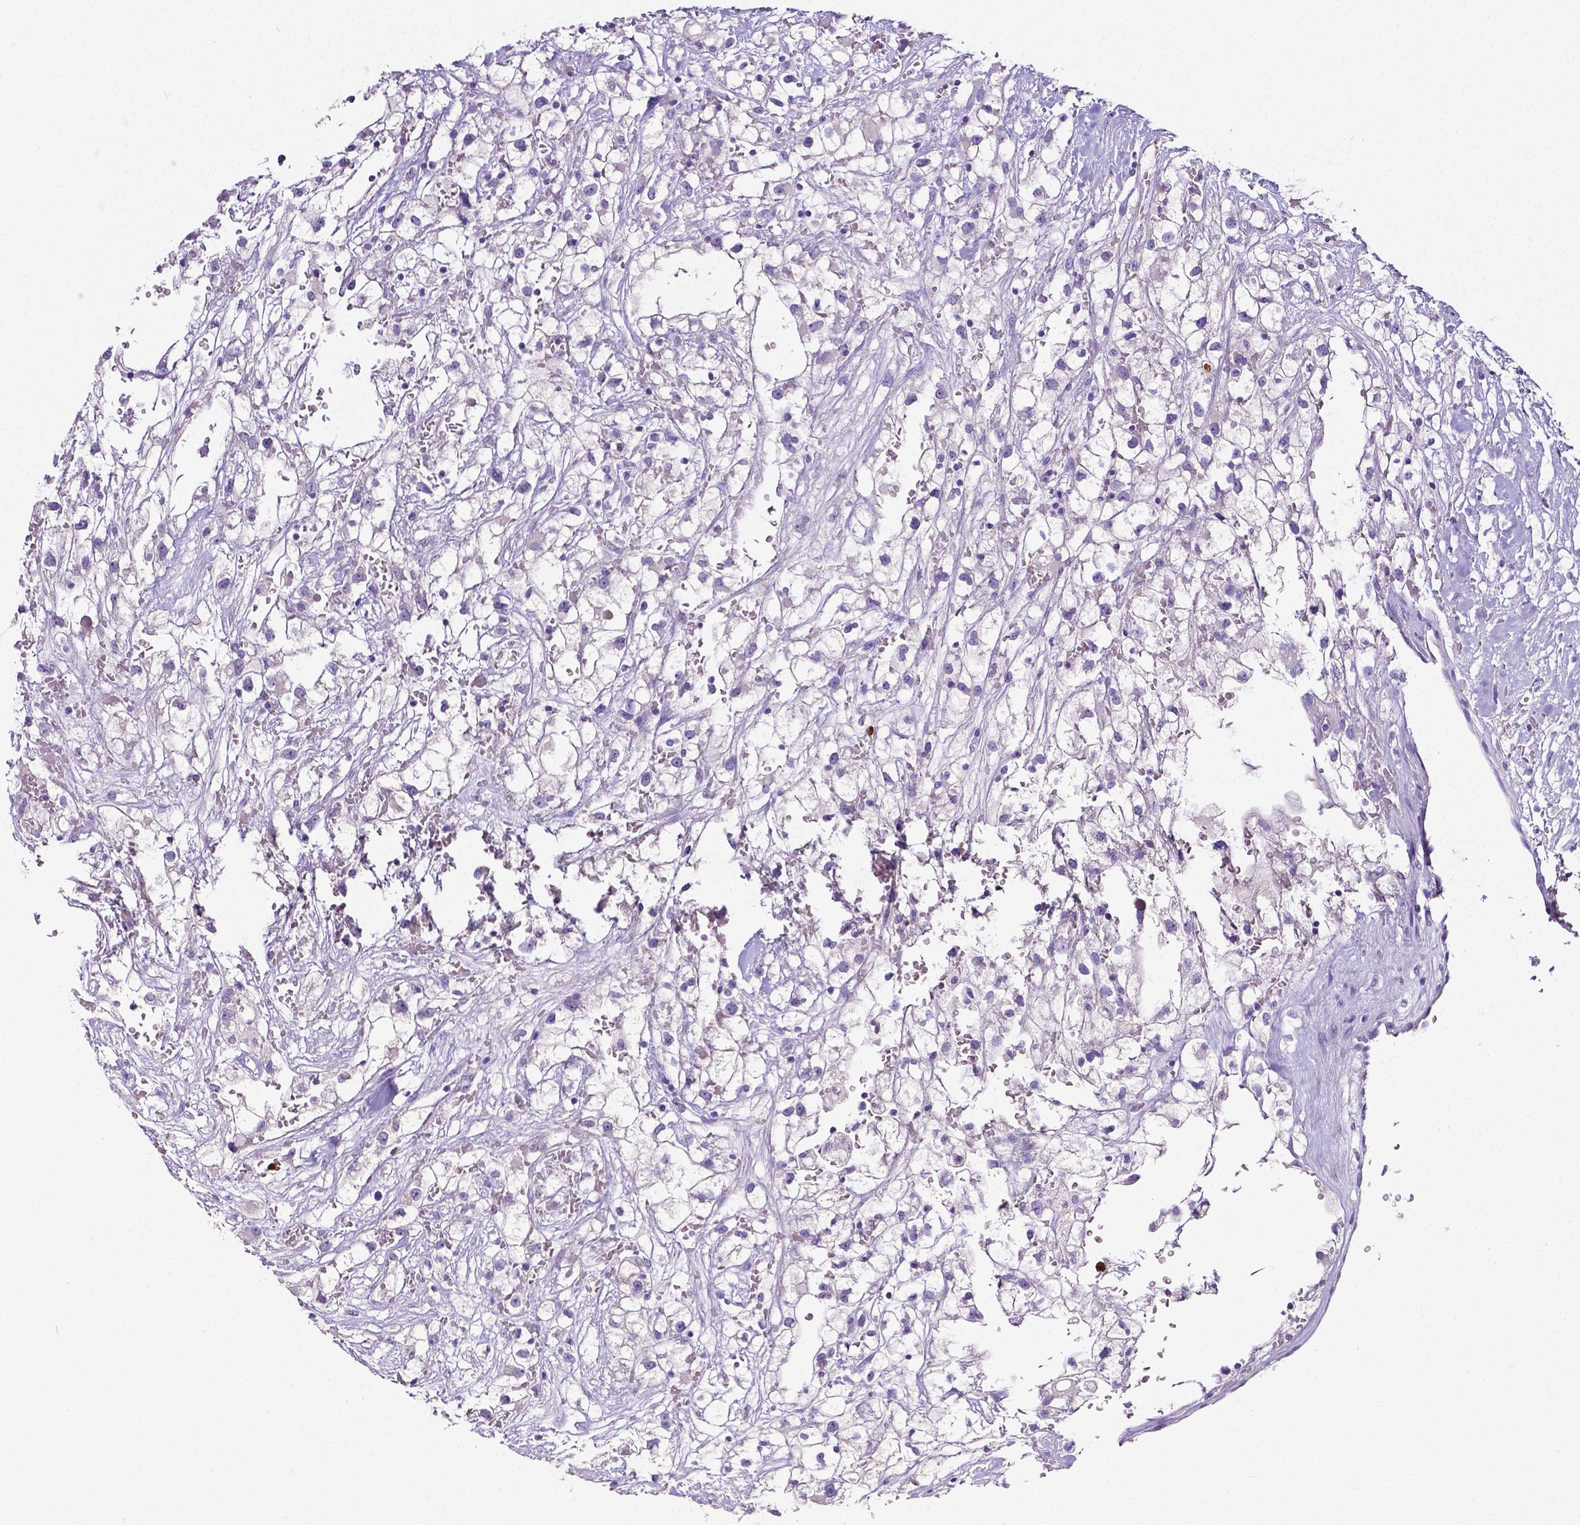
{"staining": {"intensity": "negative", "quantity": "none", "location": "none"}, "tissue": "renal cancer", "cell_type": "Tumor cells", "image_type": "cancer", "snomed": [{"axis": "morphology", "description": "Adenocarcinoma, NOS"}, {"axis": "topography", "description": "Kidney"}], "caption": "An image of adenocarcinoma (renal) stained for a protein displays no brown staining in tumor cells. Nuclei are stained in blue.", "gene": "MMP9", "patient": {"sex": "male", "age": 59}}